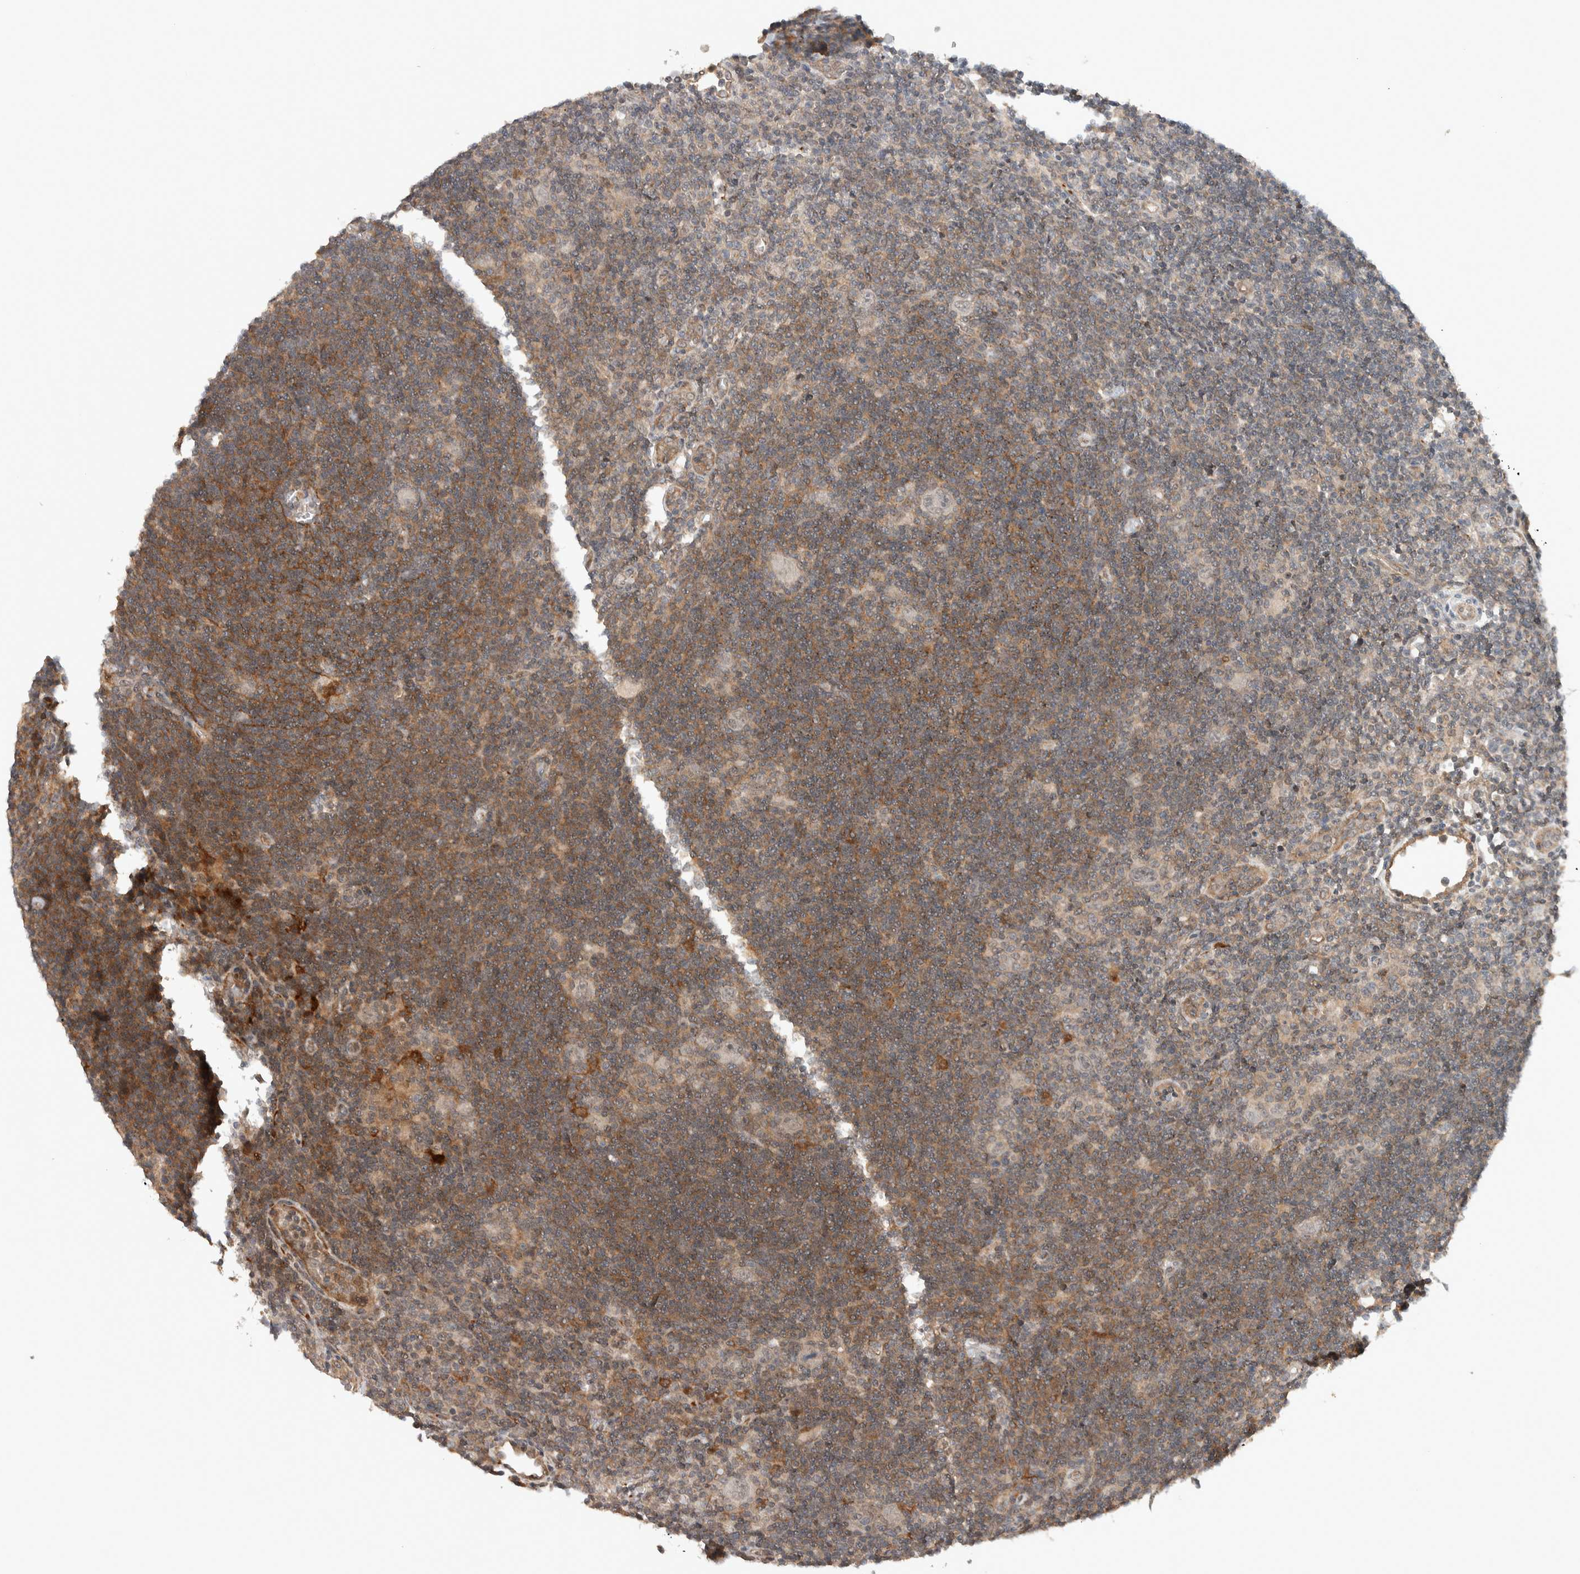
{"staining": {"intensity": "negative", "quantity": "none", "location": "none"}, "tissue": "lymphoma", "cell_type": "Tumor cells", "image_type": "cancer", "snomed": [{"axis": "morphology", "description": "Hodgkin's disease, NOS"}, {"axis": "topography", "description": "Lymph node"}], "caption": "A micrograph of Hodgkin's disease stained for a protein displays no brown staining in tumor cells. (DAB immunohistochemistry visualized using brightfield microscopy, high magnification).", "gene": "DEPTOR", "patient": {"sex": "female", "age": 57}}